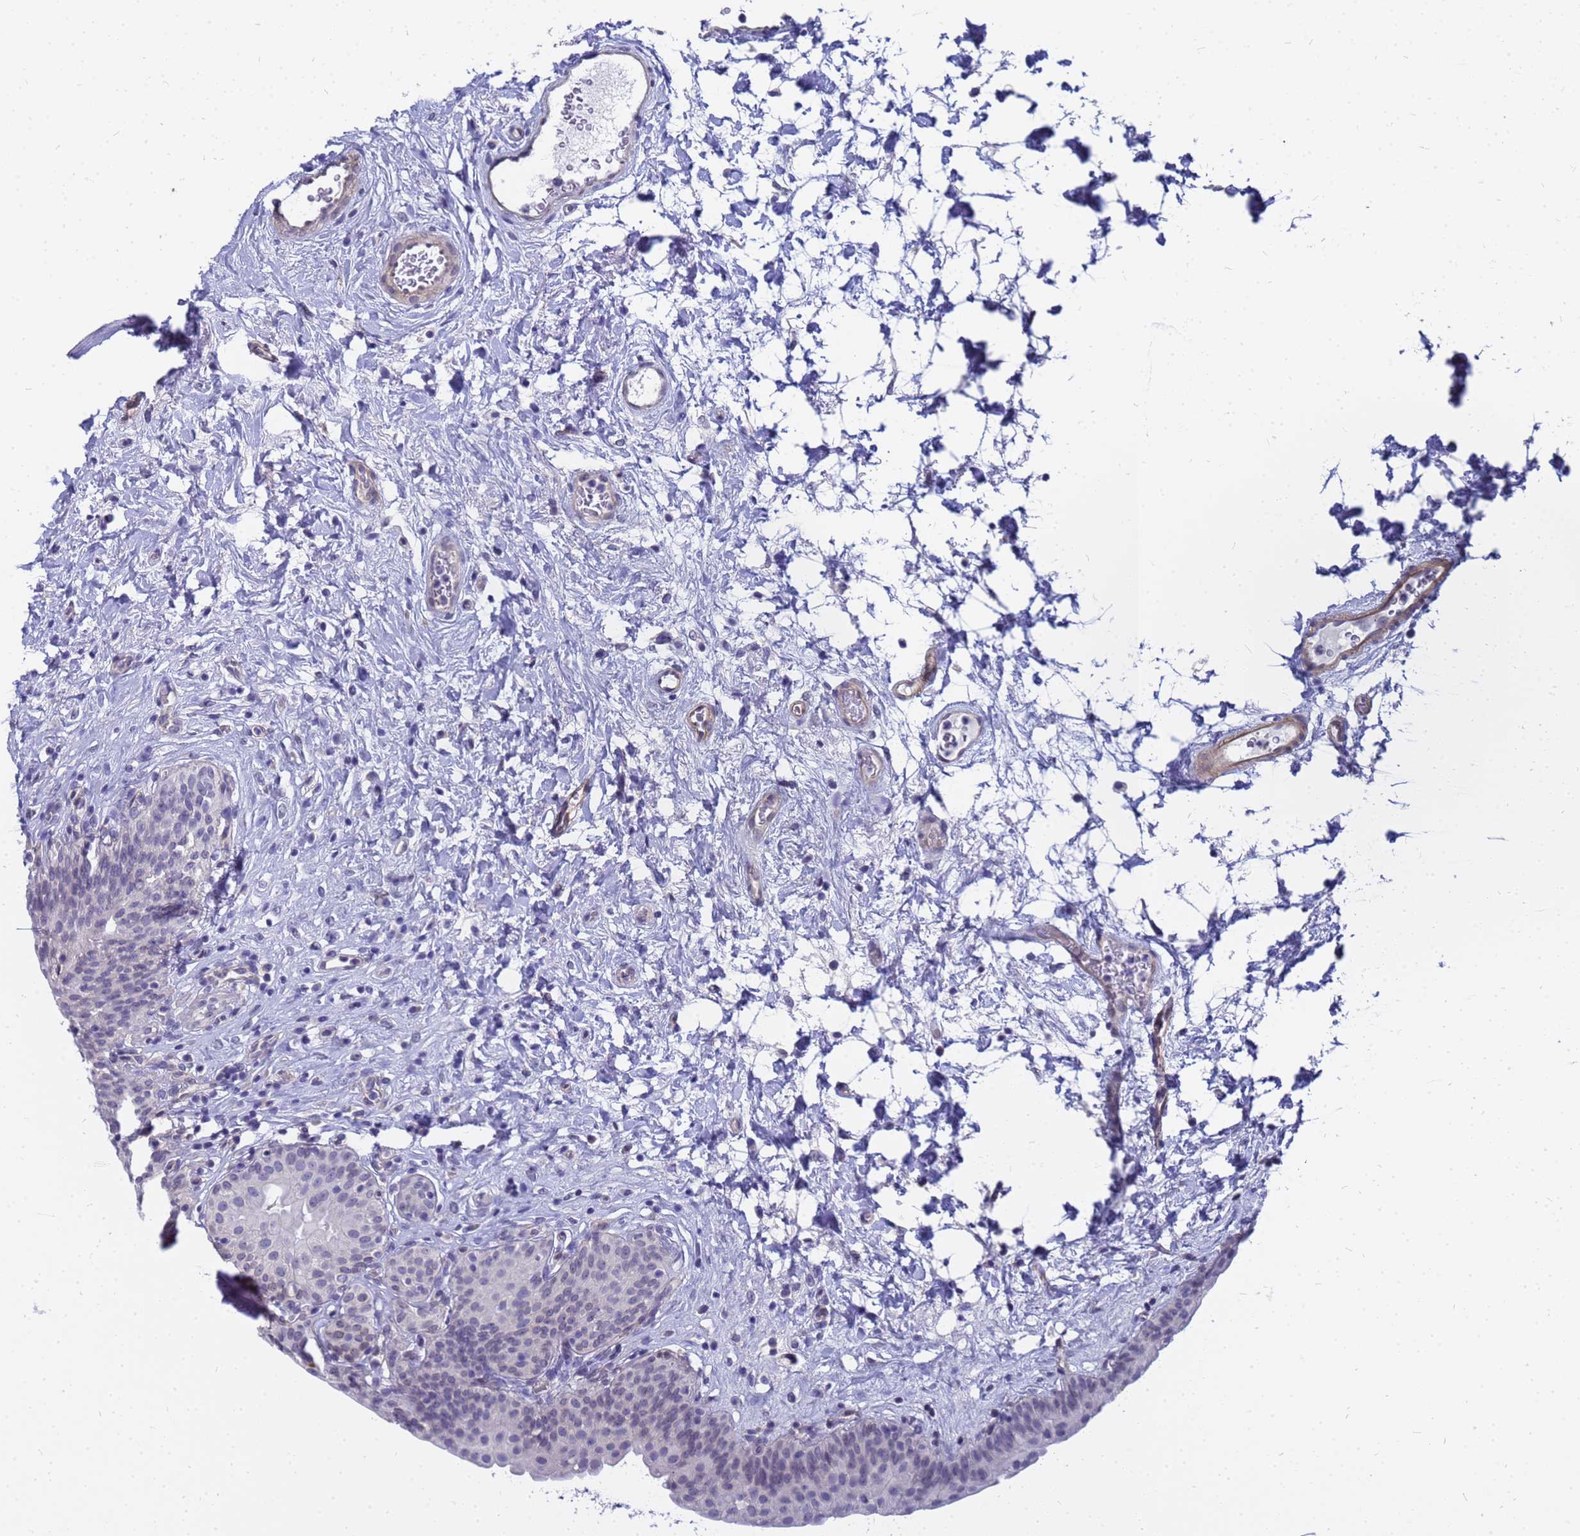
{"staining": {"intensity": "negative", "quantity": "none", "location": "none"}, "tissue": "urinary bladder", "cell_type": "Urothelial cells", "image_type": "normal", "snomed": [{"axis": "morphology", "description": "Normal tissue, NOS"}, {"axis": "topography", "description": "Urinary bladder"}], "caption": "Immunohistochemistry of unremarkable urinary bladder shows no positivity in urothelial cells.", "gene": "FAM166B", "patient": {"sex": "male", "age": 83}}